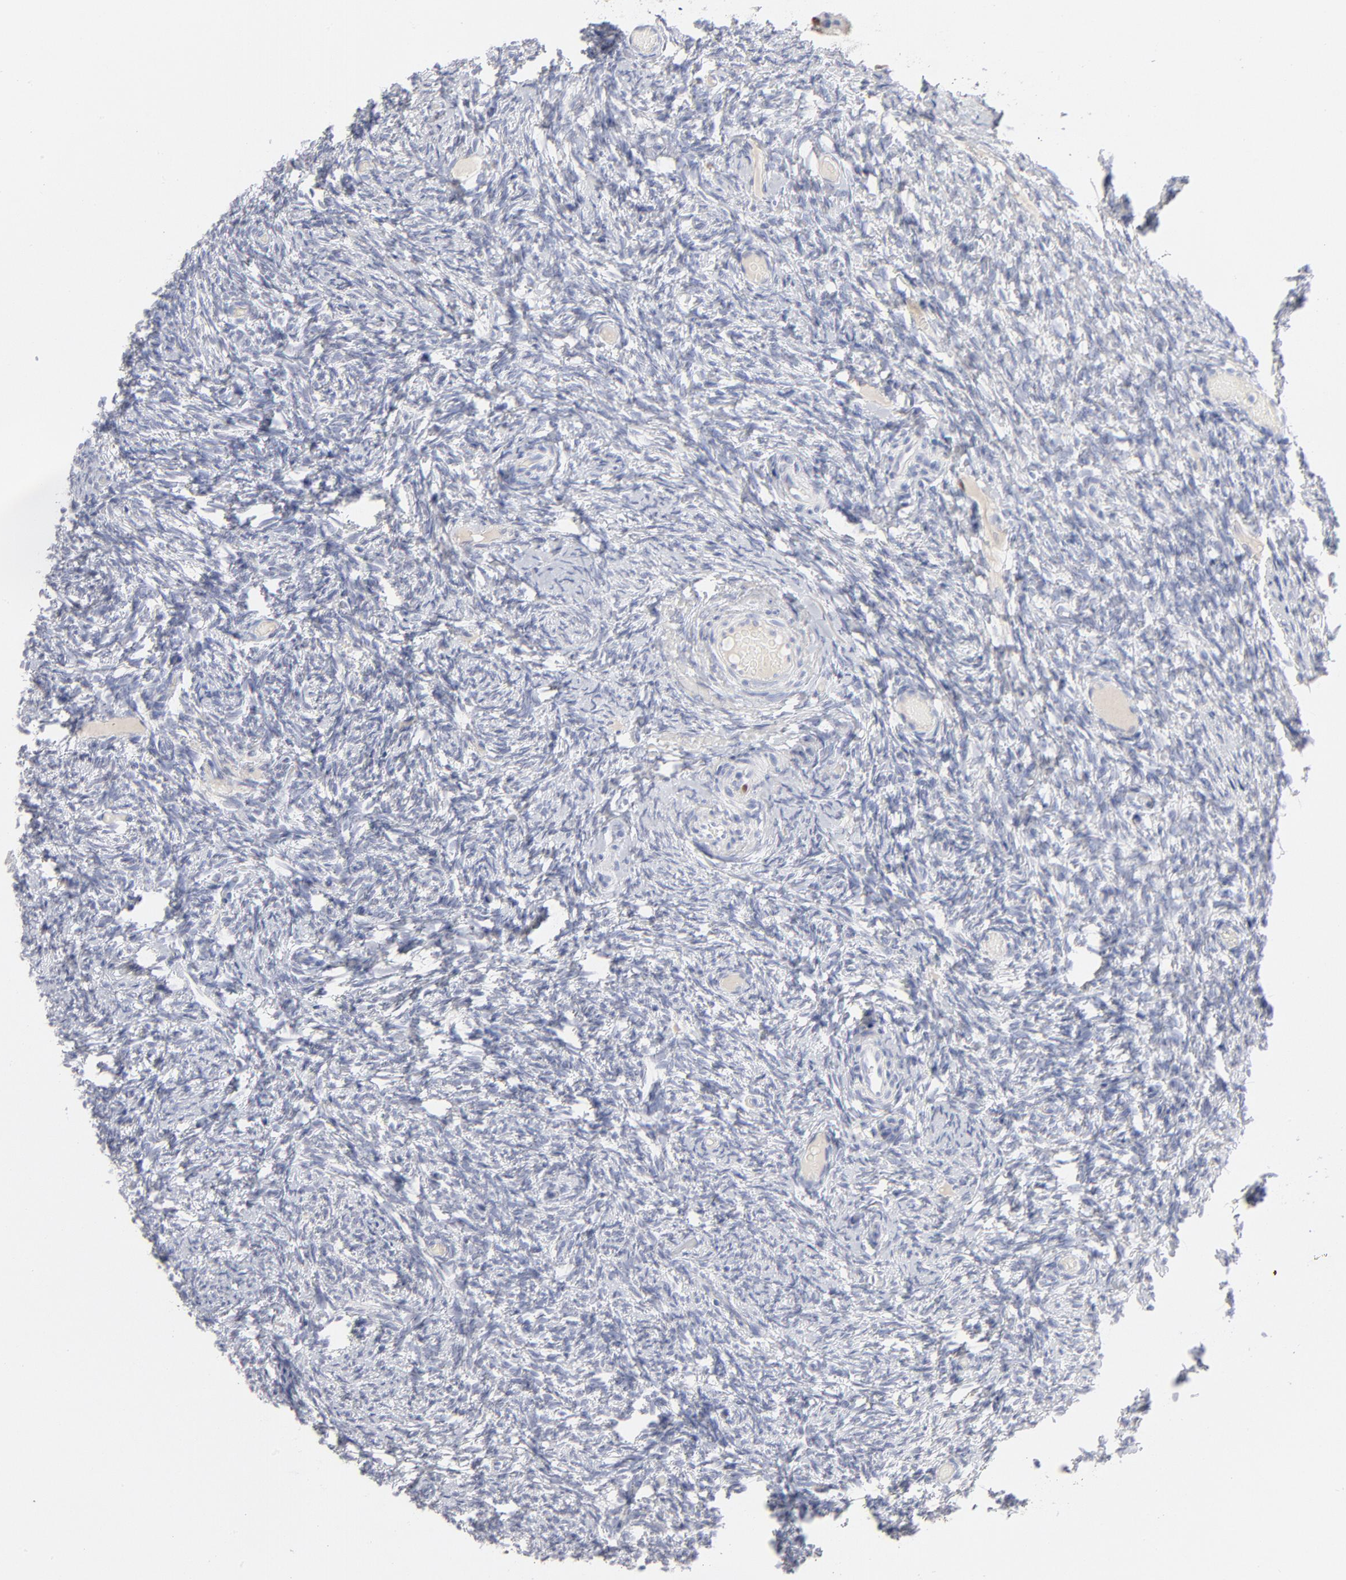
{"staining": {"intensity": "negative", "quantity": "none", "location": "none"}, "tissue": "ovary", "cell_type": "Follicle cells", "image_type": "normal", "snomed": [{"axis": "morphology", "description": "Normal tissue, NOS"}, {"axis": "topography", "description": "Ovary"}], "caption": "A histopathology image of human ovary is negative for staining in follicle cells. (Stains: DAB IHC with hematoxylin counter stain, Microscopy: brightfield microscopy at high magnification).", "gene": "MCM7", "patient": {"sex": "female", "age": 60}}